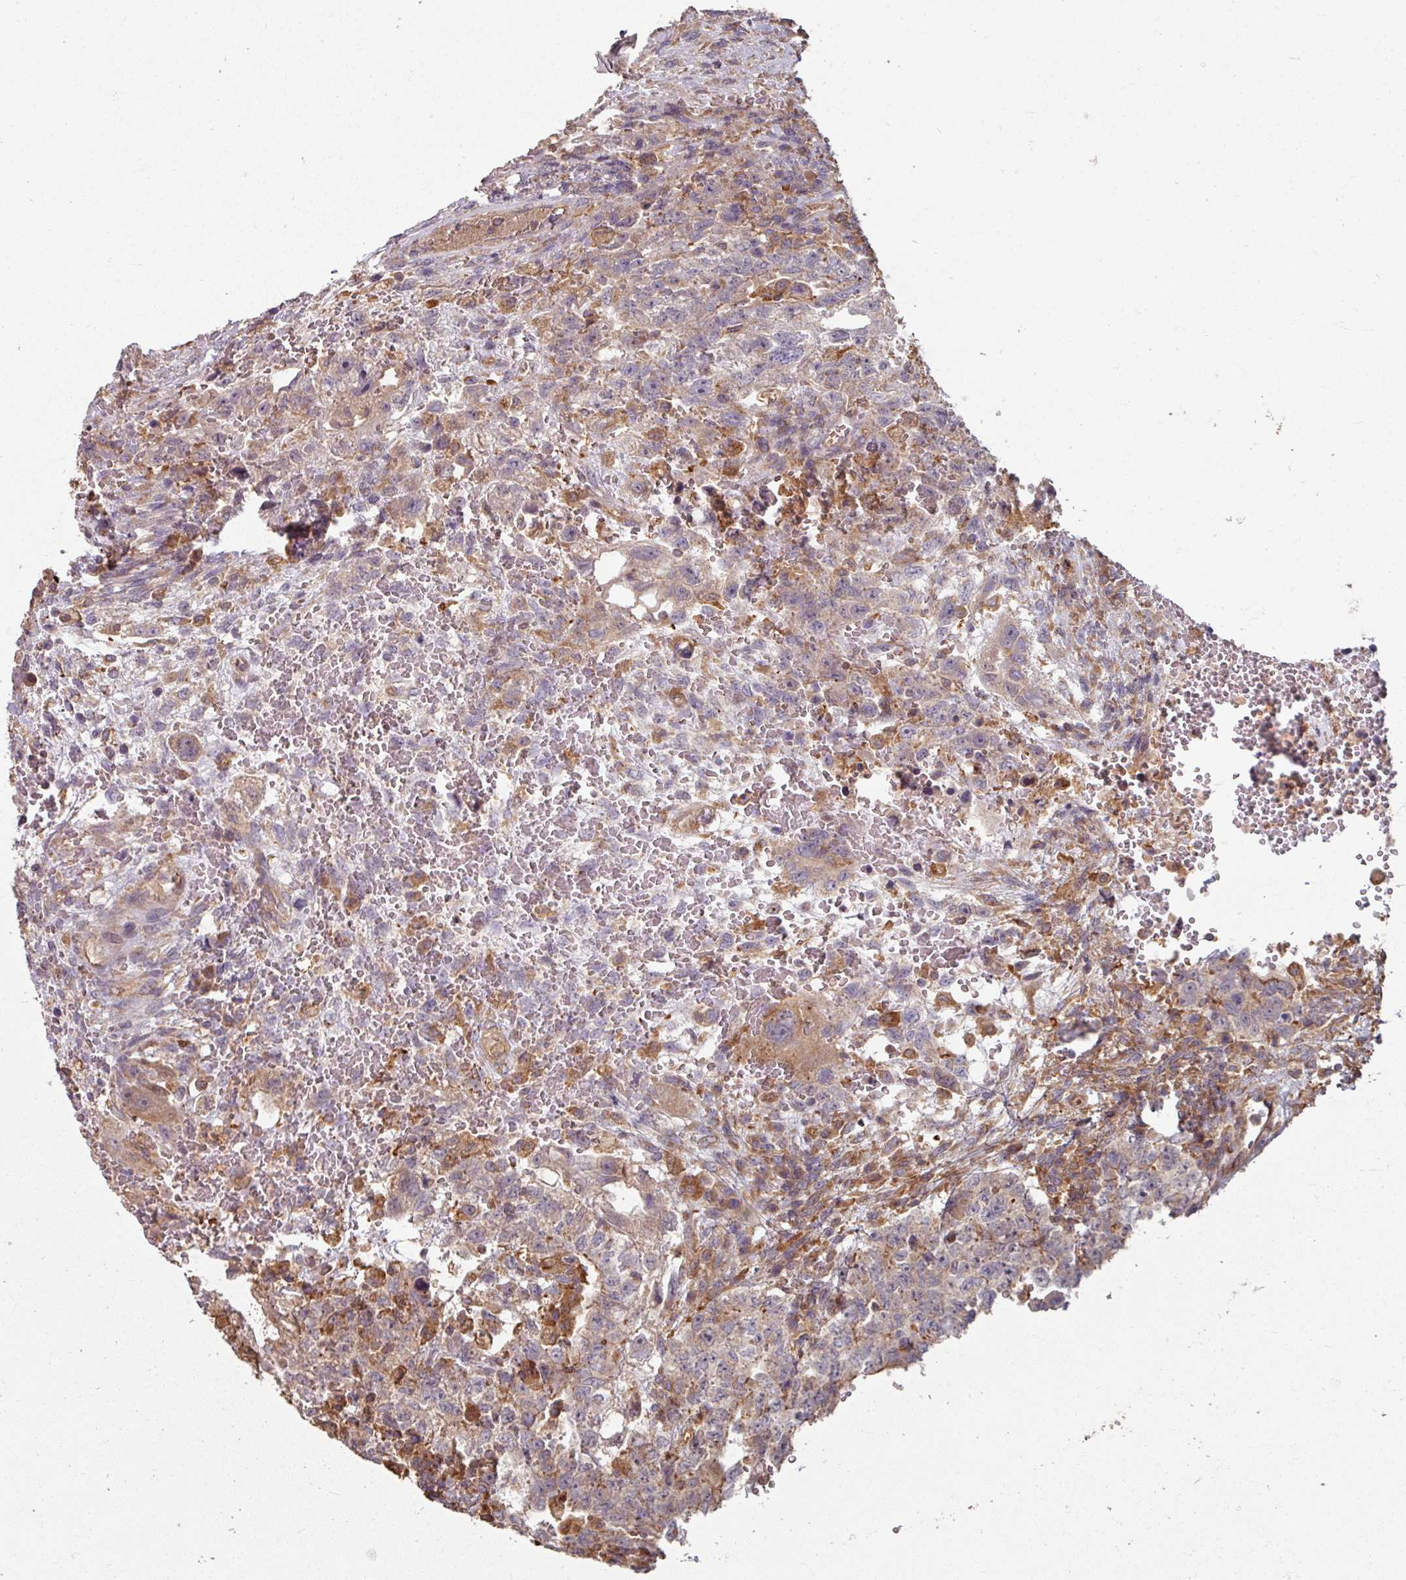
{"staining": {"intensity": "weak", "quantity": "25%-75%", "location": "cytoplasmic/membranous"}, "tissue": "testis cancer", "cell_type": "Tumor cells", "image_type": "cancer", "snomed": [{"axis": "morphology", "description": "Carcinoma, Embryonal, NOS"}, {"axis": "topography", "description": "Testis"}], "caption": "This is a micrograph of immunohistochemistry staining of testis embryonal carcinoma, which shows weak staining in the cytoplasmic/membranous of tumor cells.", "gene": "CCDC68", "patient": {"sex": "male", "age": 26}}